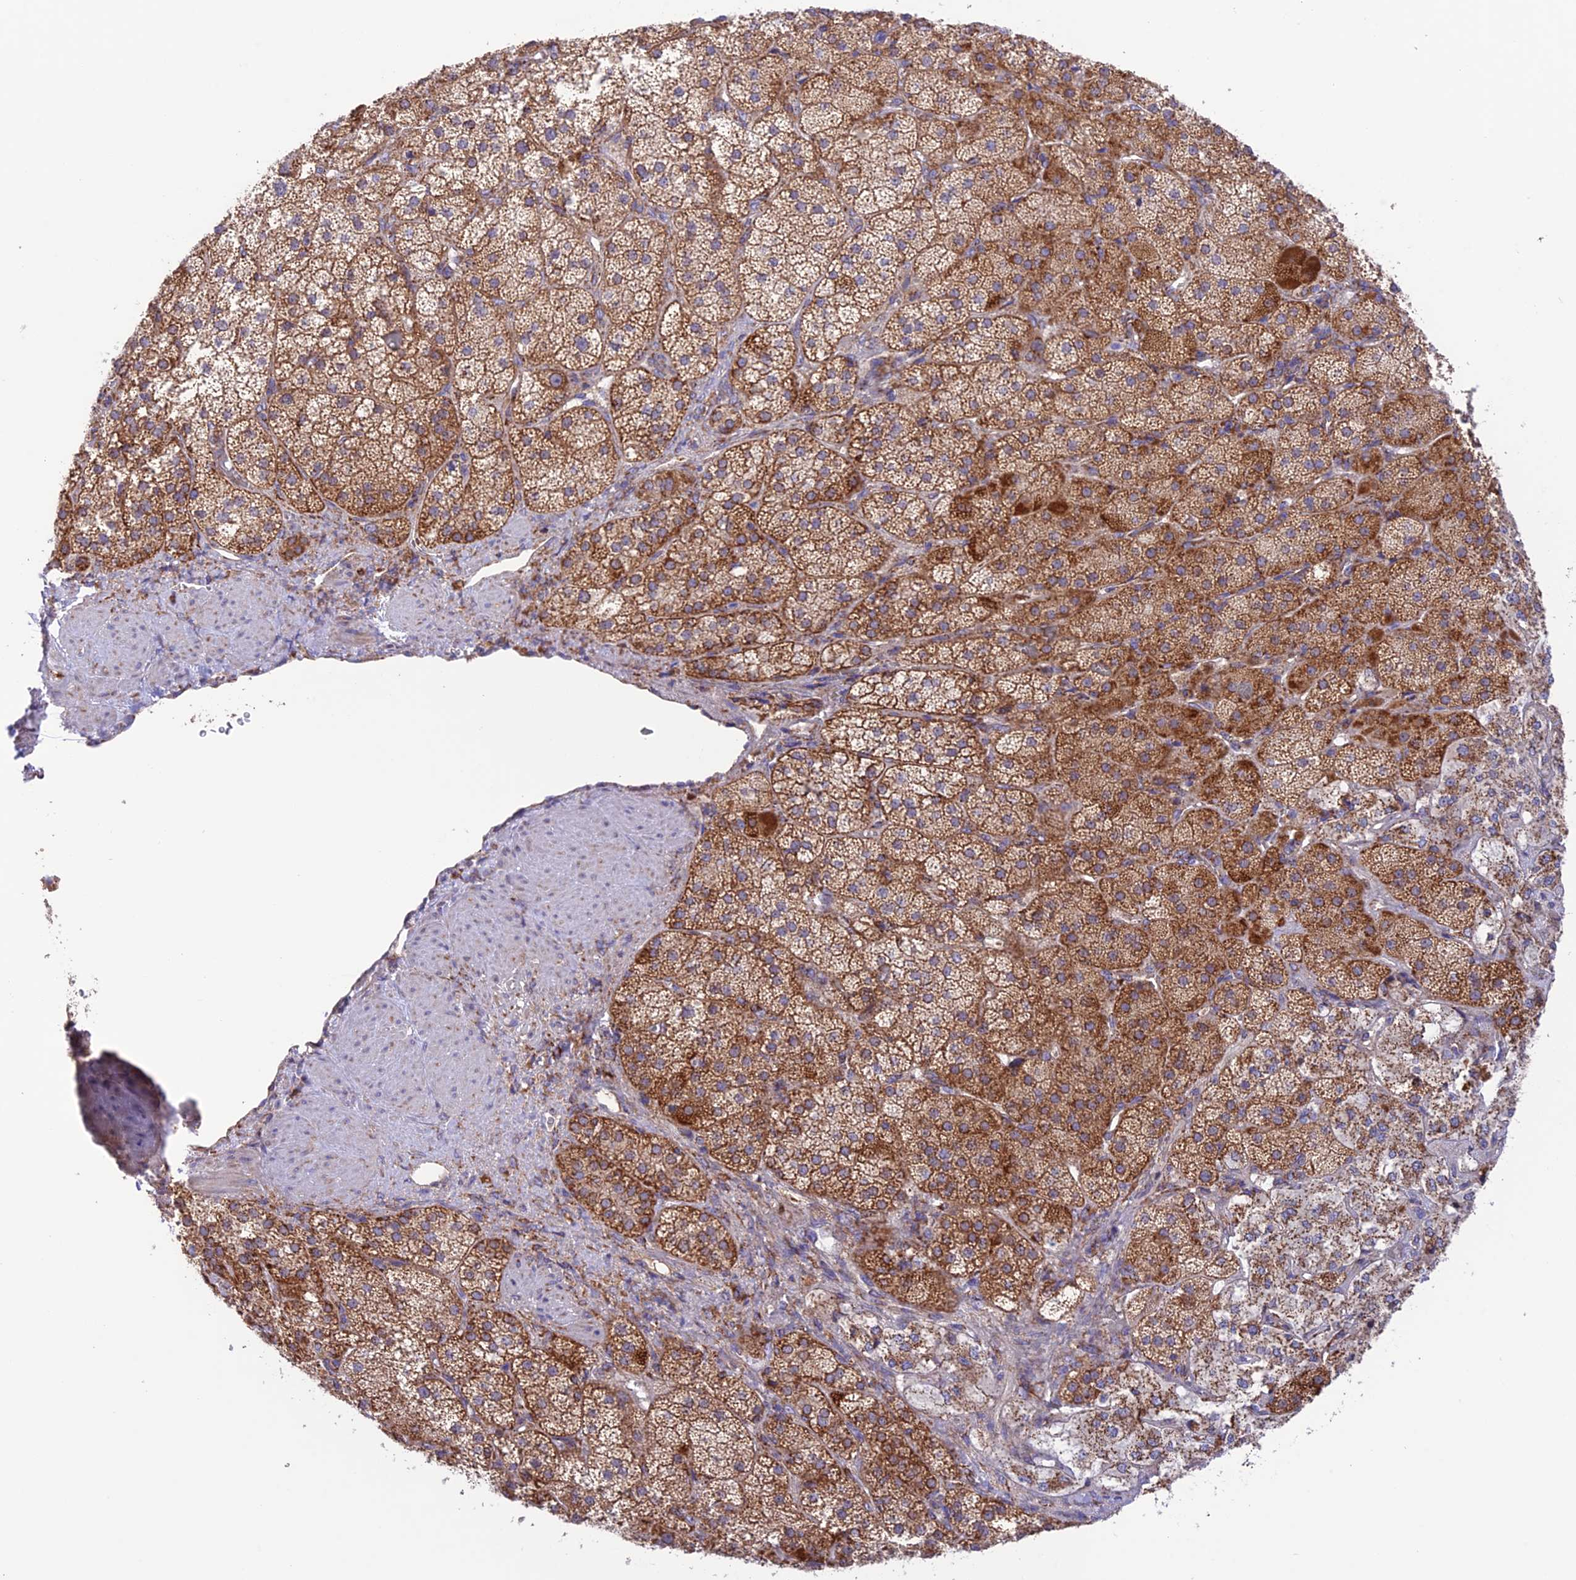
{"staining": {"intensity": "strong", "quantity": ">75%", "location": "cytoplasmic/membranous"}, "tissue": "adrenal gland", "cell_type": "Glandular cells", "image_type": "normal", "snomed": [{"axis": "morphology", "description": "Normal tissue, NOS"}, {"axis": "topography", "description": "Adrenal gland"}], "caption": "IHC photomicrograph of benign adrenal gland: human adrenal gland stained using immunohistochemistry (IHC) demonstrates high levels of strong protein expression localized specifically in the cytoplasmic/membranous of glandular cells, appearing as a cytoplasmic/membranous brown color.", "gene": "UAP1L1", "patient": {"sex": "male", "age": 57}}